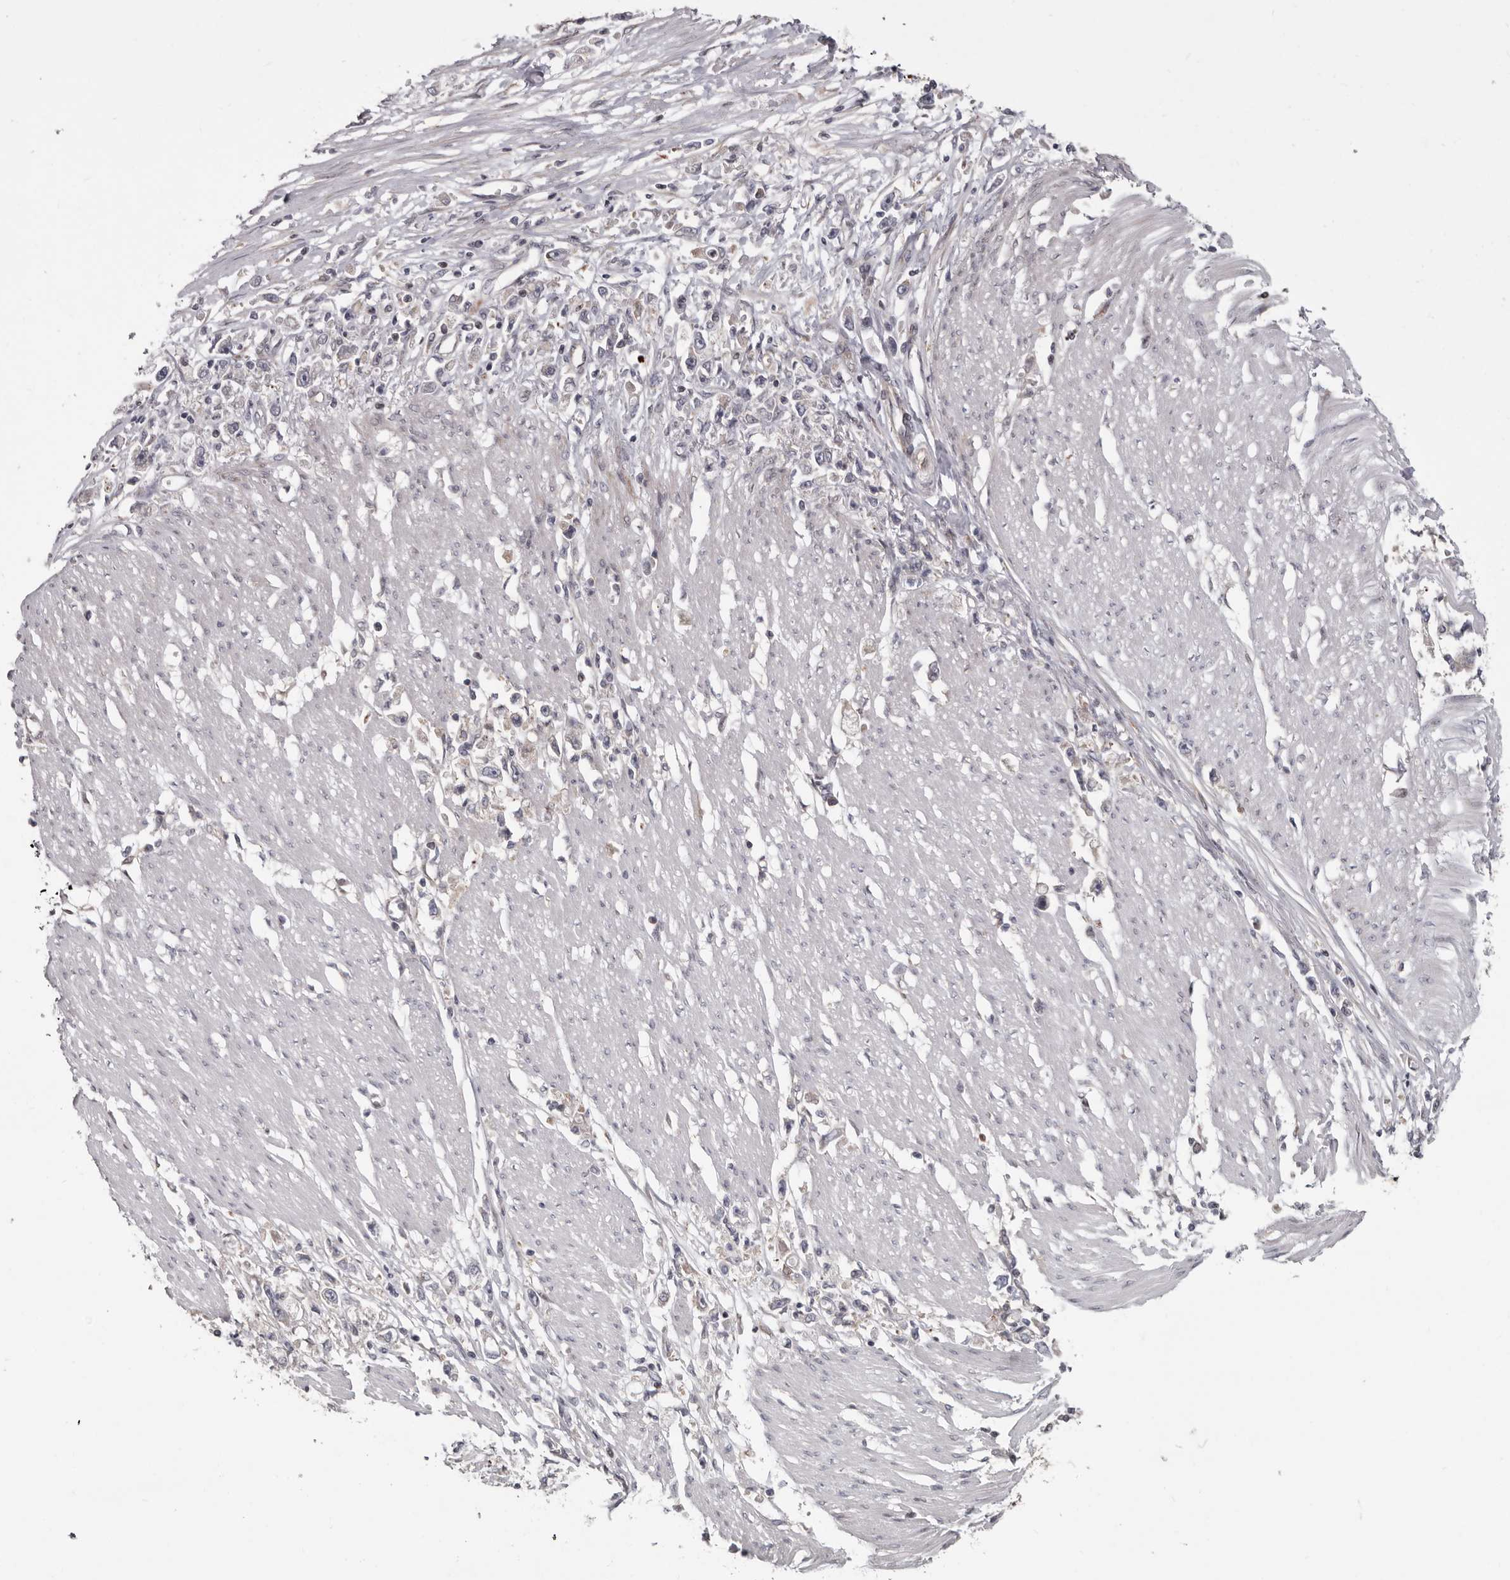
{"staining": {"intensity": "negative", "quantity": "none", "location": "none"}, "tissue": "stomach cancer", "cell_type": "Tumor cells", "image_type": "cancer", "snomed": [{"axis": "morphology", "description": "Adenocarcinoma, NOS"}, {"axis": "topography", "description": "Stomach"}], "caption": "Immunohistochemistry photomicrograph of human stomach adenocarcinoma stained for a protein (brown), which exhibits no staining in tumor cells.", "gene": "FGFR4", "patient": {"sex": "female", "age": 59}}